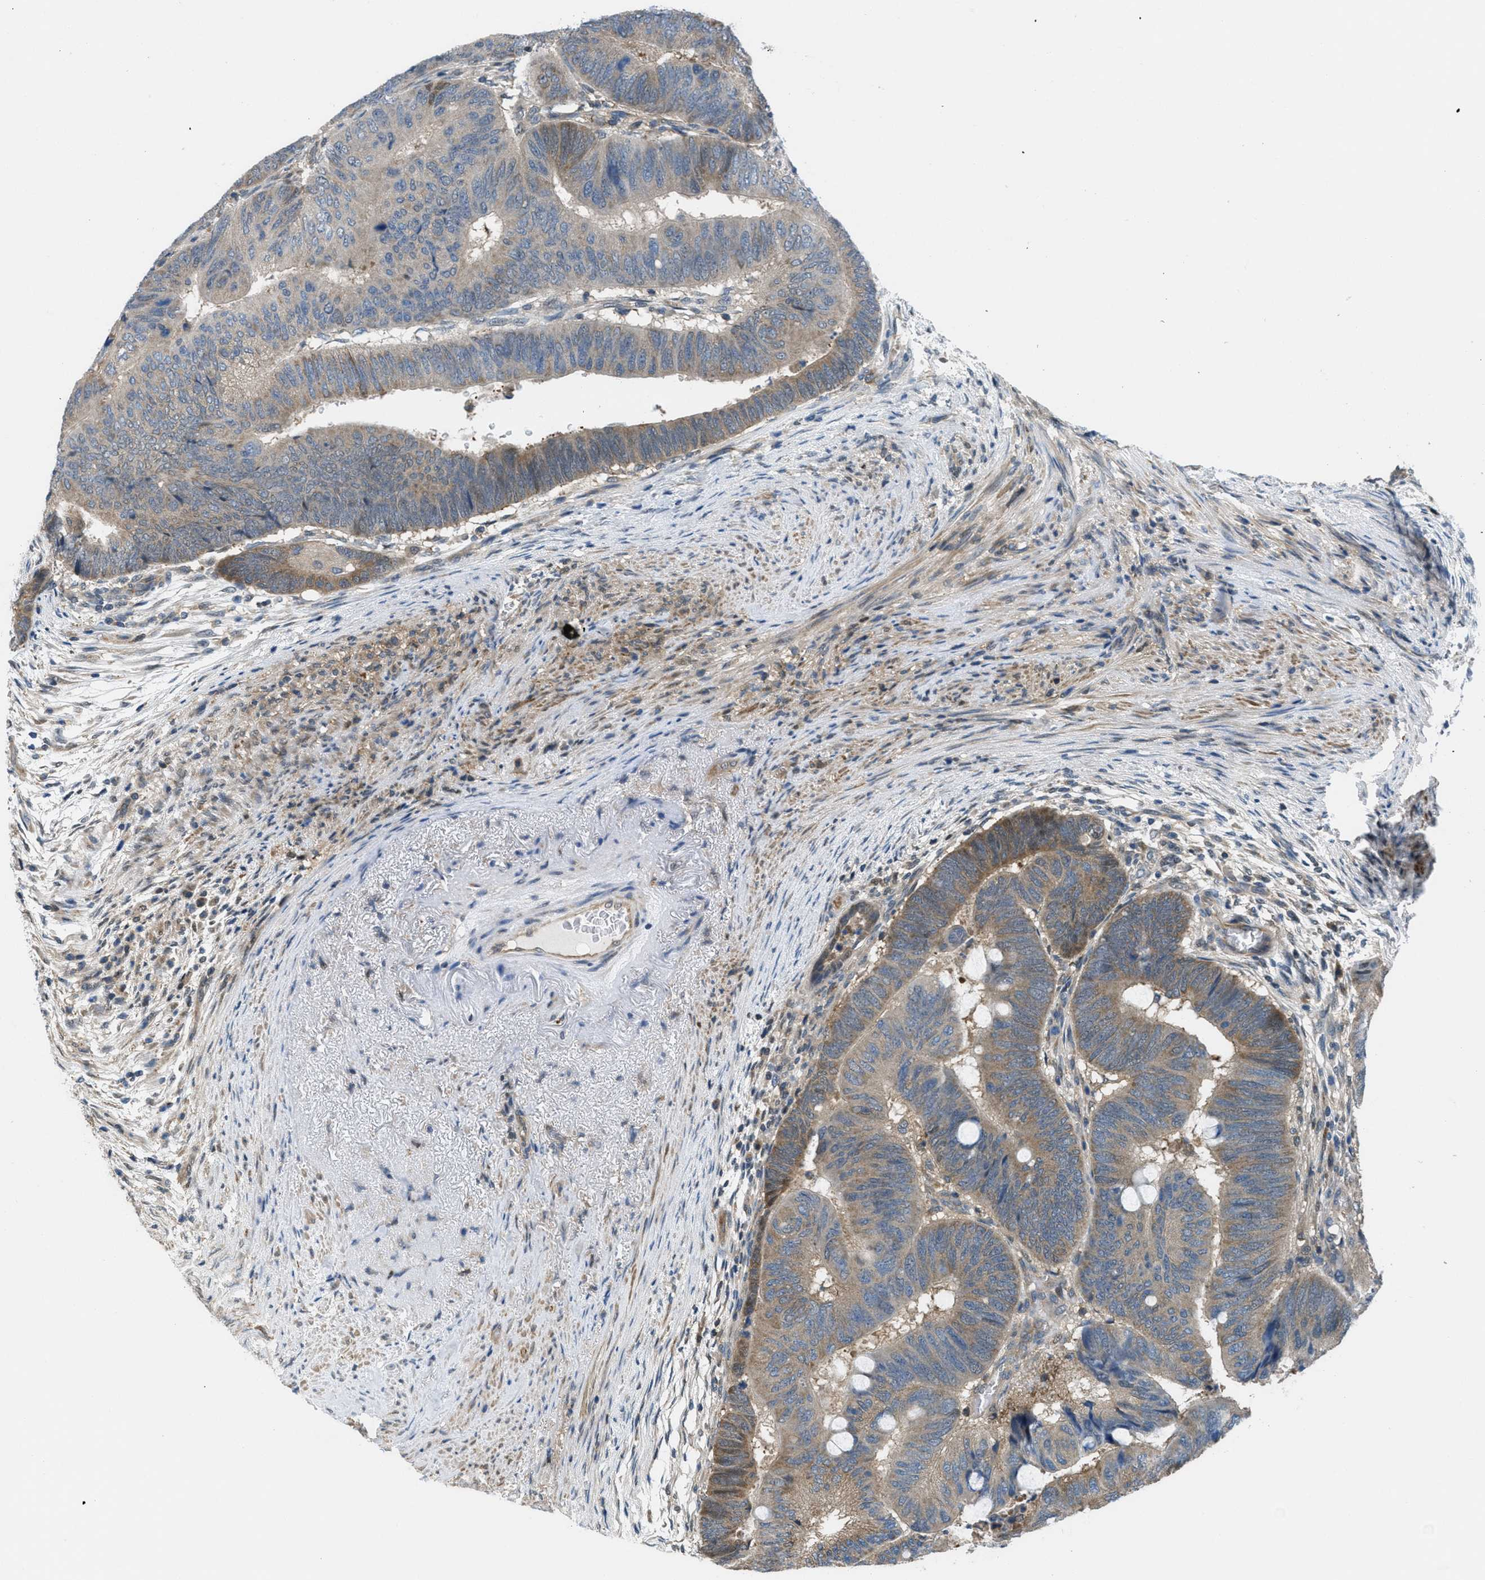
{"staining": {"intensity": "moderate", "quantity": "25%-75%", "location": "cytoplasmic/membranous"}, "tissue": "colorectal cancer", "cell_type": "Tumor cells", "image_type": "cancer", "snomed": [{"axis": "morphology", "description": "Normal tissue, NOS"}, {"axis": "morphology", "description": "Adenocarcinoma, NOS"}, {"axis": "topography", "description": "Rectum"}, {"axis": "topography", "description": "Peripheral nerve tissue"}], "caption": "High-magnification brightfield microscopy of colorectal cancer stained with DAB (3,3'-diaminobenzidine) (brown) and counterstained with hematoxylin (blue). tumor cells exhibit moderate cytoplasmic/membranous staining is seen in approximately25%-75% of cells.", "gene": "PIP5K1C", "patient": {"sex": "male", "age": 92}}